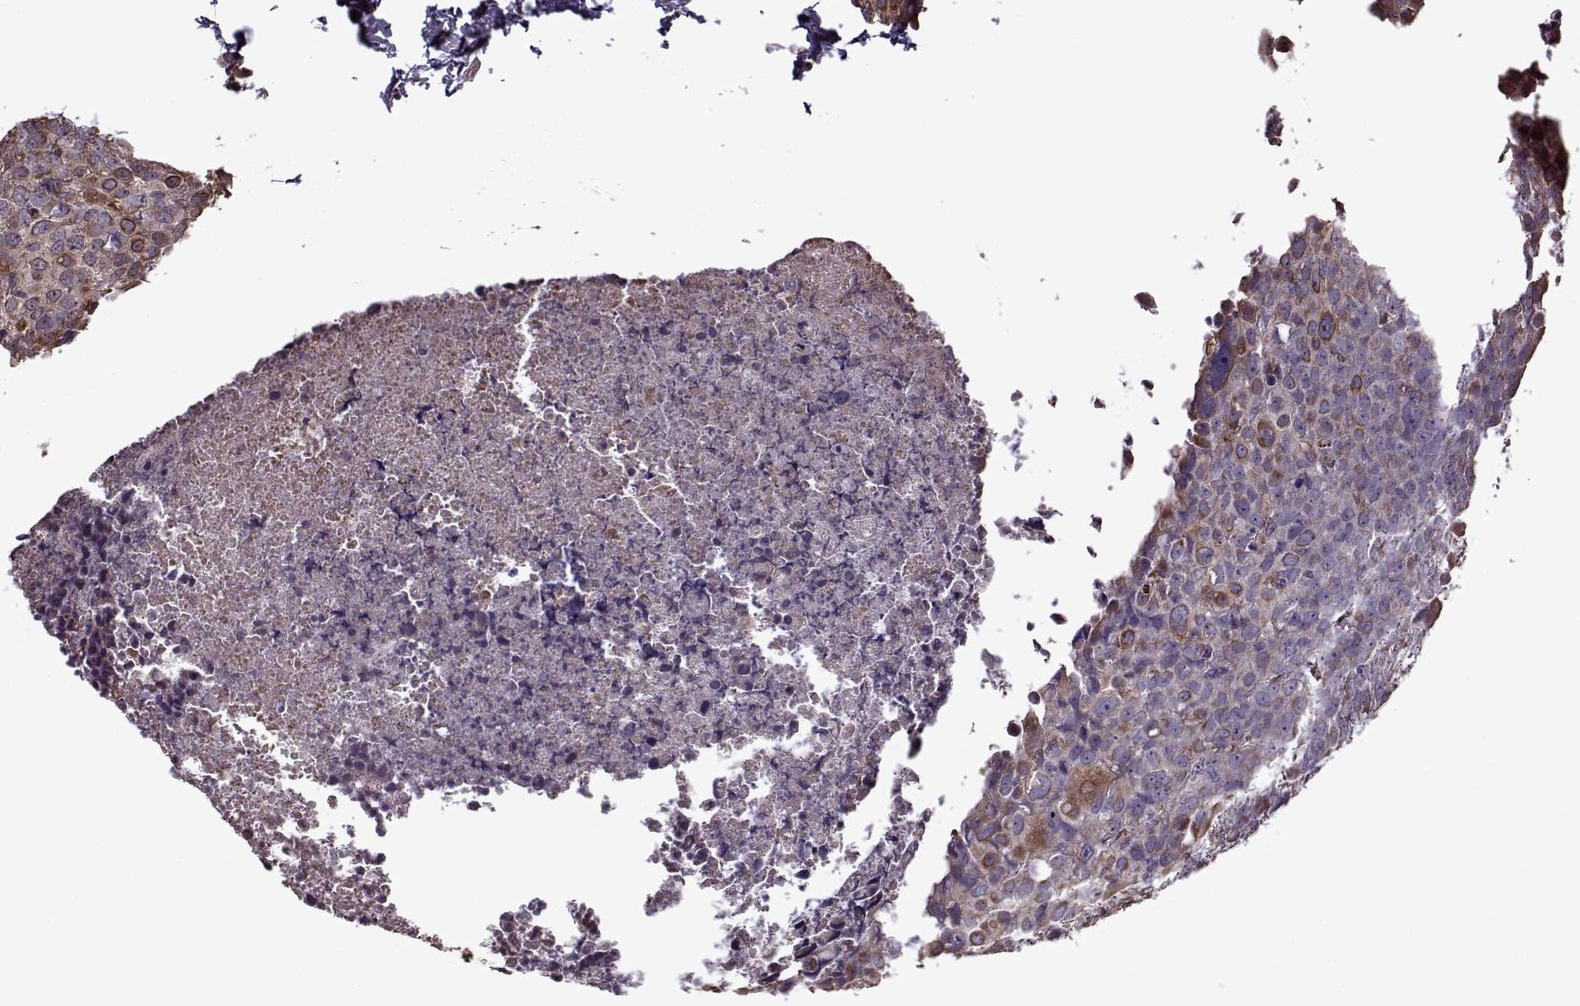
{"staining": {"intensity": "moderate", "quantity": "25%-75%", "location": "cytoplasmic/membranous"}, "tissue": "breast cancer", "cell_type": "Tumor cells", "image_type": "cancer", "snomed": [{"axis": "morphology", "description": "Duct carcinoma"}, {"axis": "topography", "description": "Breast"}], "caption": "Breast cancer stained with a brown dye demonstrates moderate cytoplasmic/membranous positive staining in about 25%-75% of tumor cells.", "gene": "KRT9", "patient": {"sex": "female", "age": 38}}